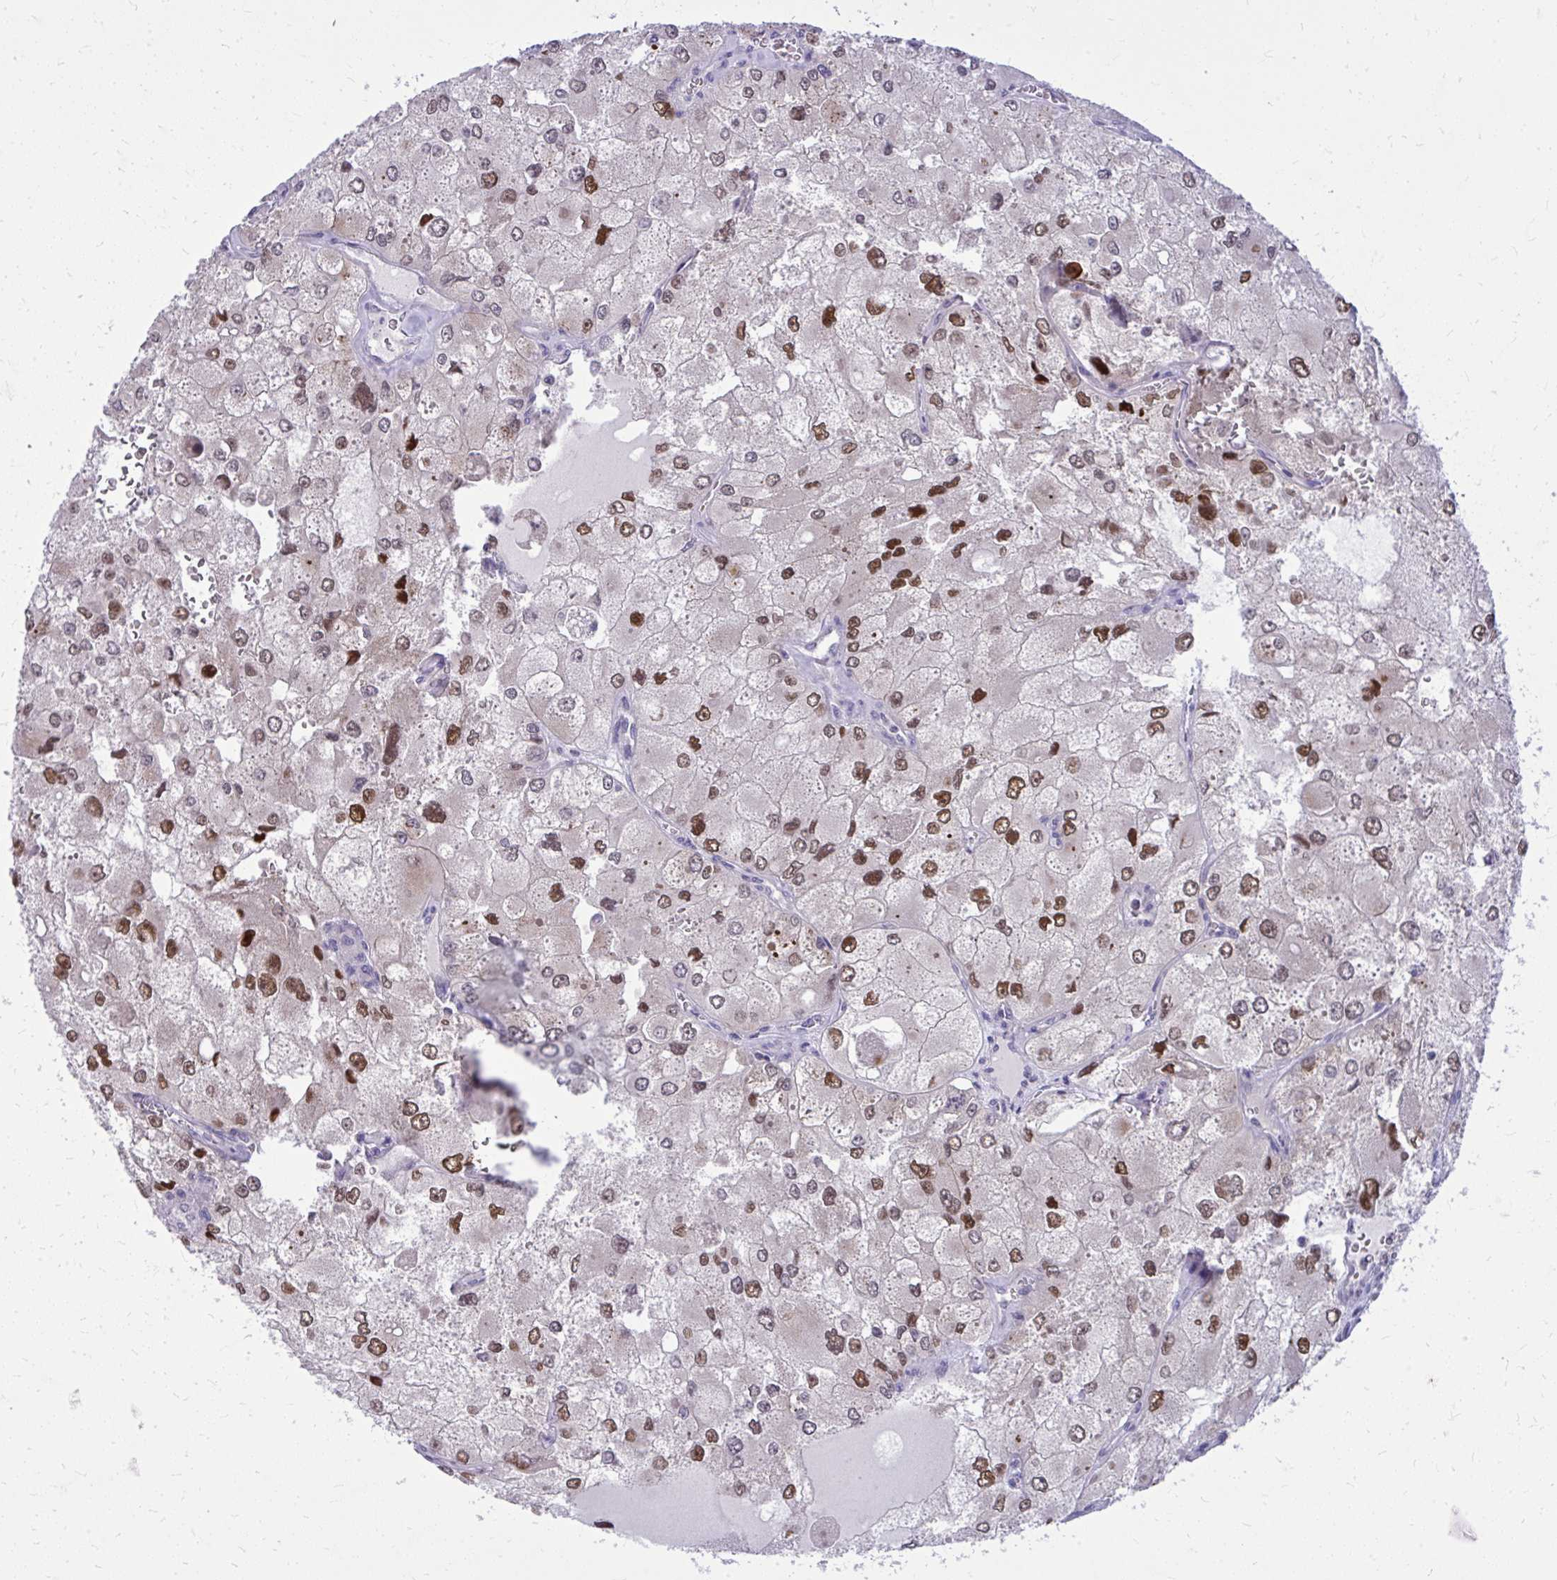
{"staining": {"intensity": "strong", "quantity": "<25%", "location": "nuclear"}, "tissue": "renal cancer", "cell_type": "Tumor cells", "image_type": "cancer", "snomed": [{"axis": "morphology", "description": "Adenocarcinoma, NOS"}, {"axis": "topography", "description": "Kidney"}], "caption": "IHC of human renal adenocarcinoma demonstrates medium levels of strong nuclear positivity in about <25% of tumor cells.", "gene": "DPY19L1", "patient": {"sex": "female", "age": 70}}